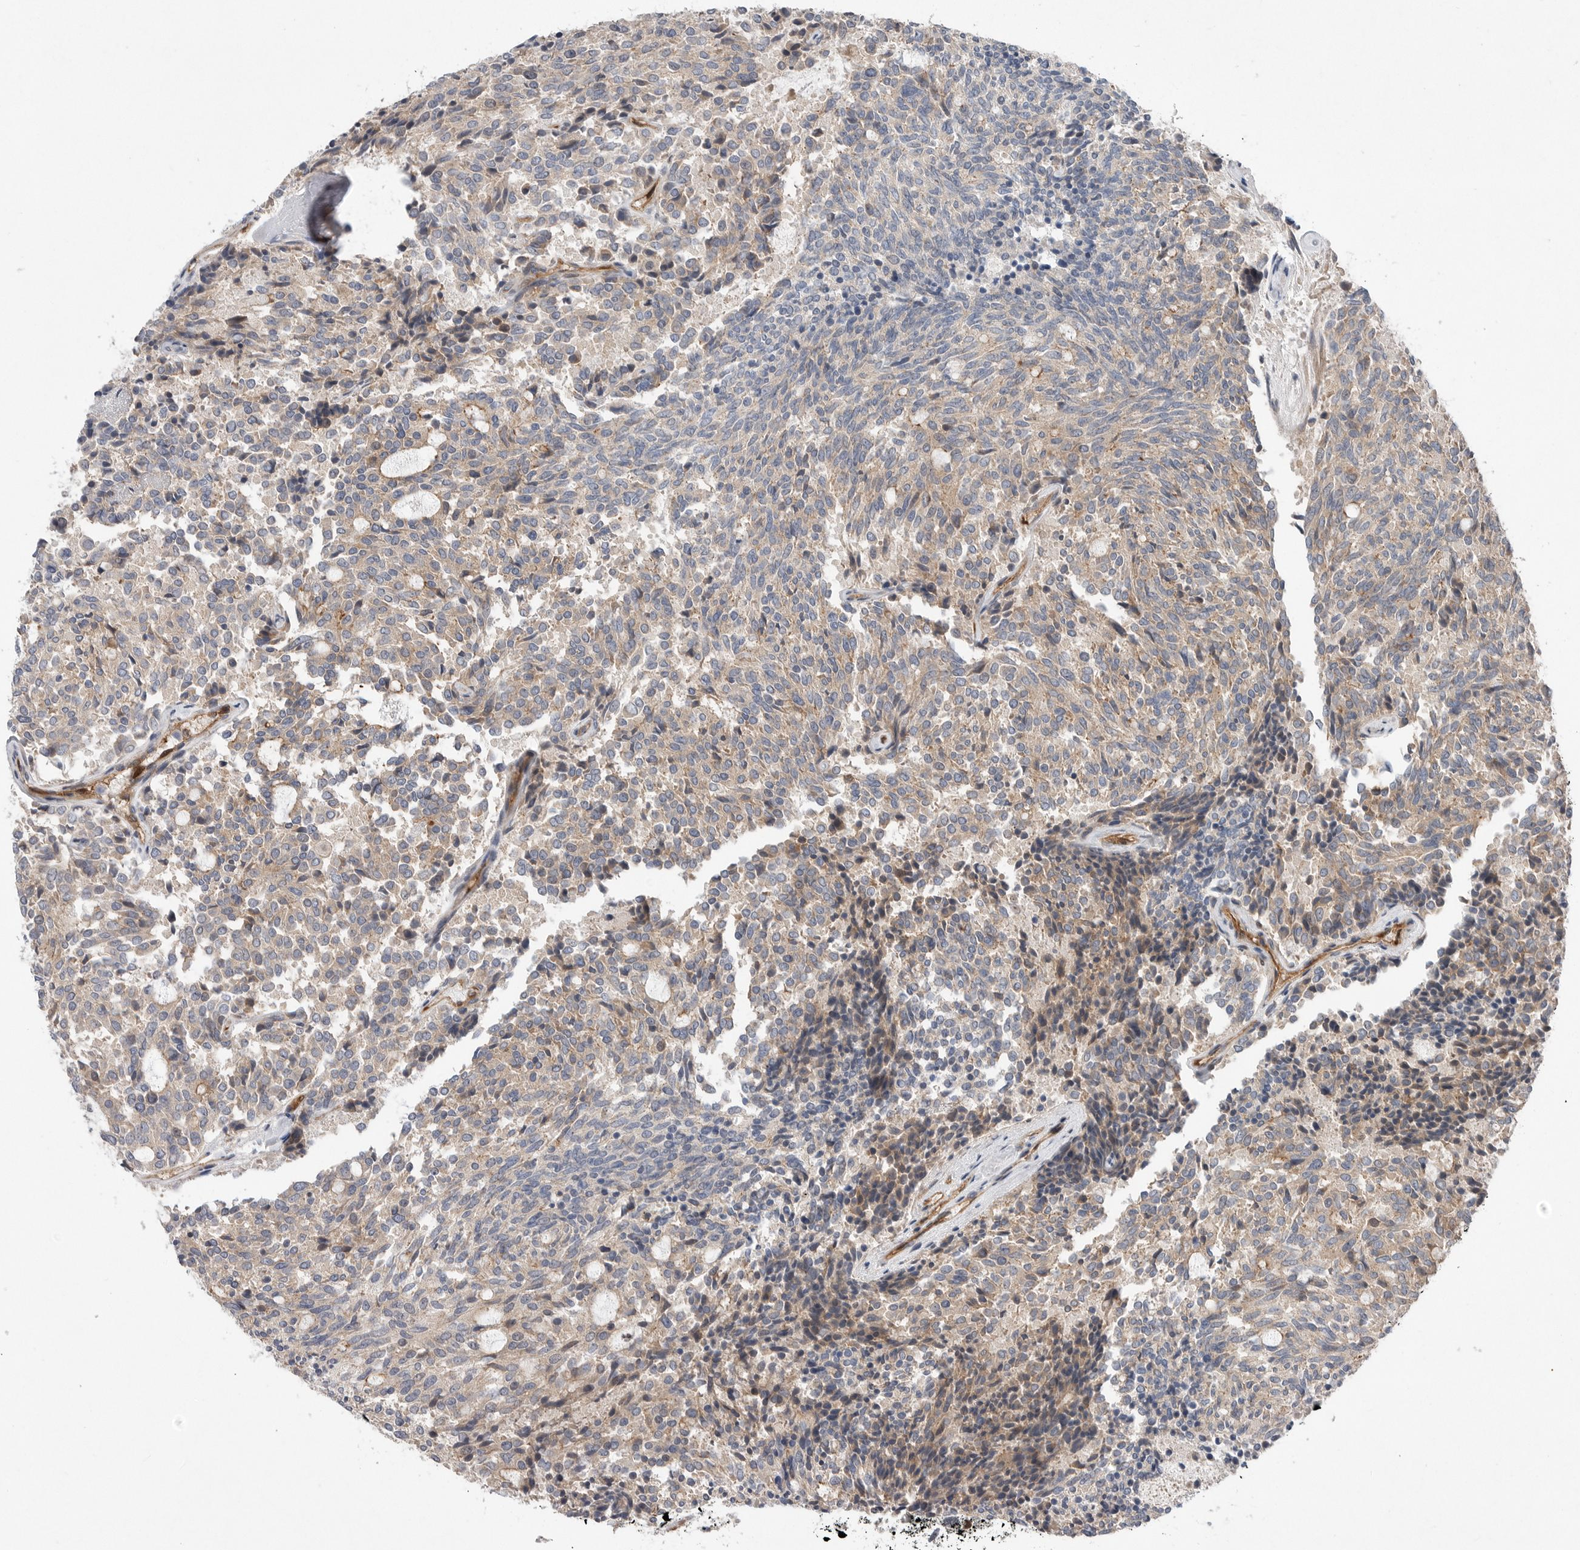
{"staining": {"intensity": "weak", "quantity": ">75%", "location": "cytoplasmic/membranous"}, "tissue": "carcinoid", "cell_type": "Tumor cells", "image_type": "cancer", "snomed": [{"axis": "morphology", "description": "Carcinoid, malignant, NOS"}, {"axis": "topography", "description": "Pancreas"}], "caption": "About >75% of tumor cells in carcinoid display weak cytoplasmic/membranous protein expression as visualized by brown immunohistochemical staining.", "gene": "PRKCH", "patient": {"sex": "female", "age": 54}}